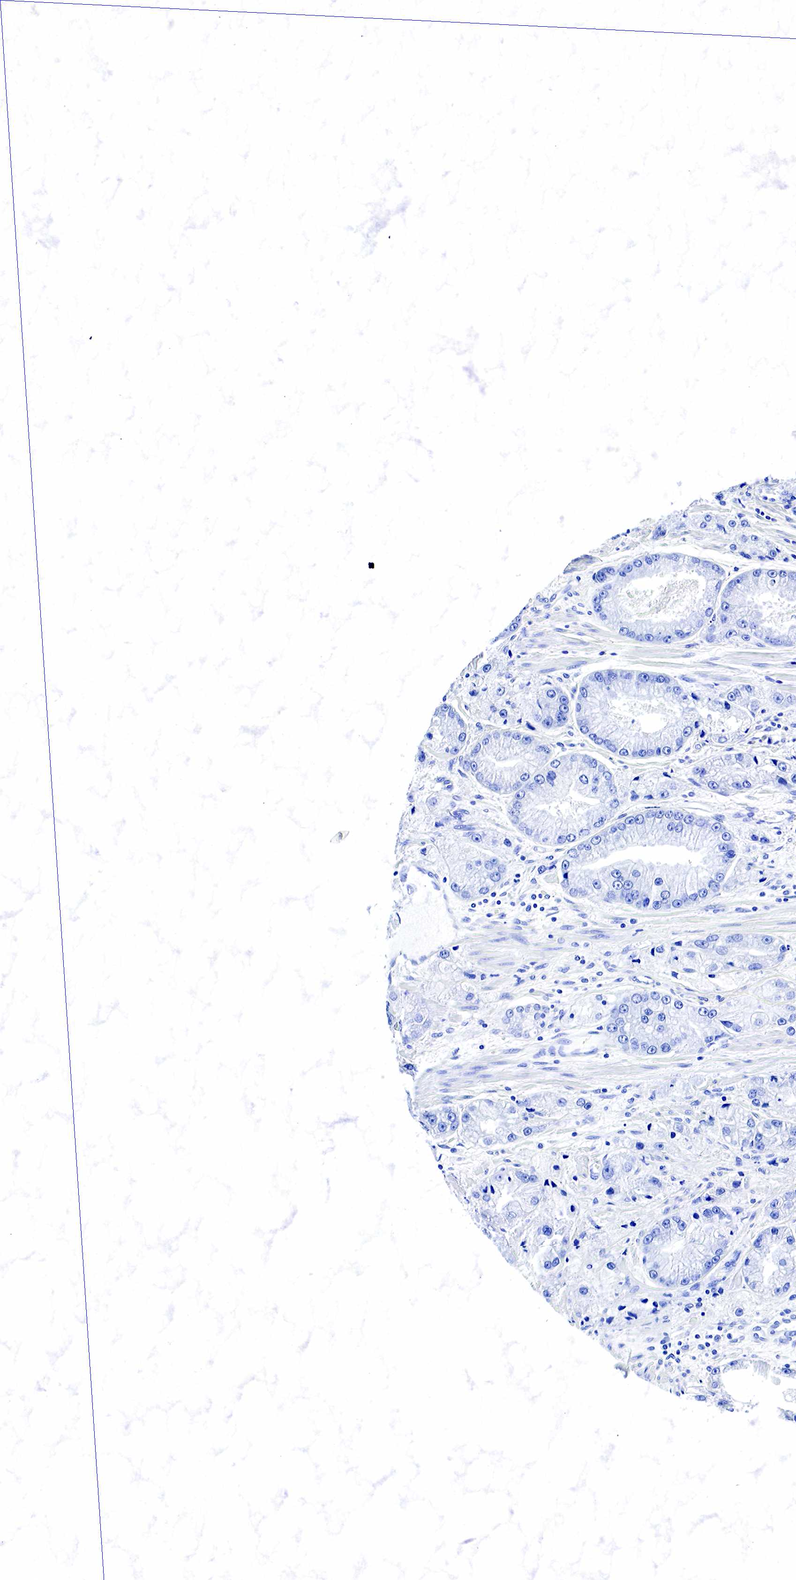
{"staining": {"intensity": "negative", "quantity": "none", "location": "none"}, "tissue": "prostate cancer", "cell_type": "Tumor cells", "image_type": "cancer", "snomed": [{"axis": "morphology", "description": "Adenocarcinoma, Medium grade"}, {"axis": "topography", "description": "Prostate"}], "caption": "The image displays no staining of tumor cells in prostate cancer.", "gene": "GAST", "patient": {"sex": "male", "age": 72}}